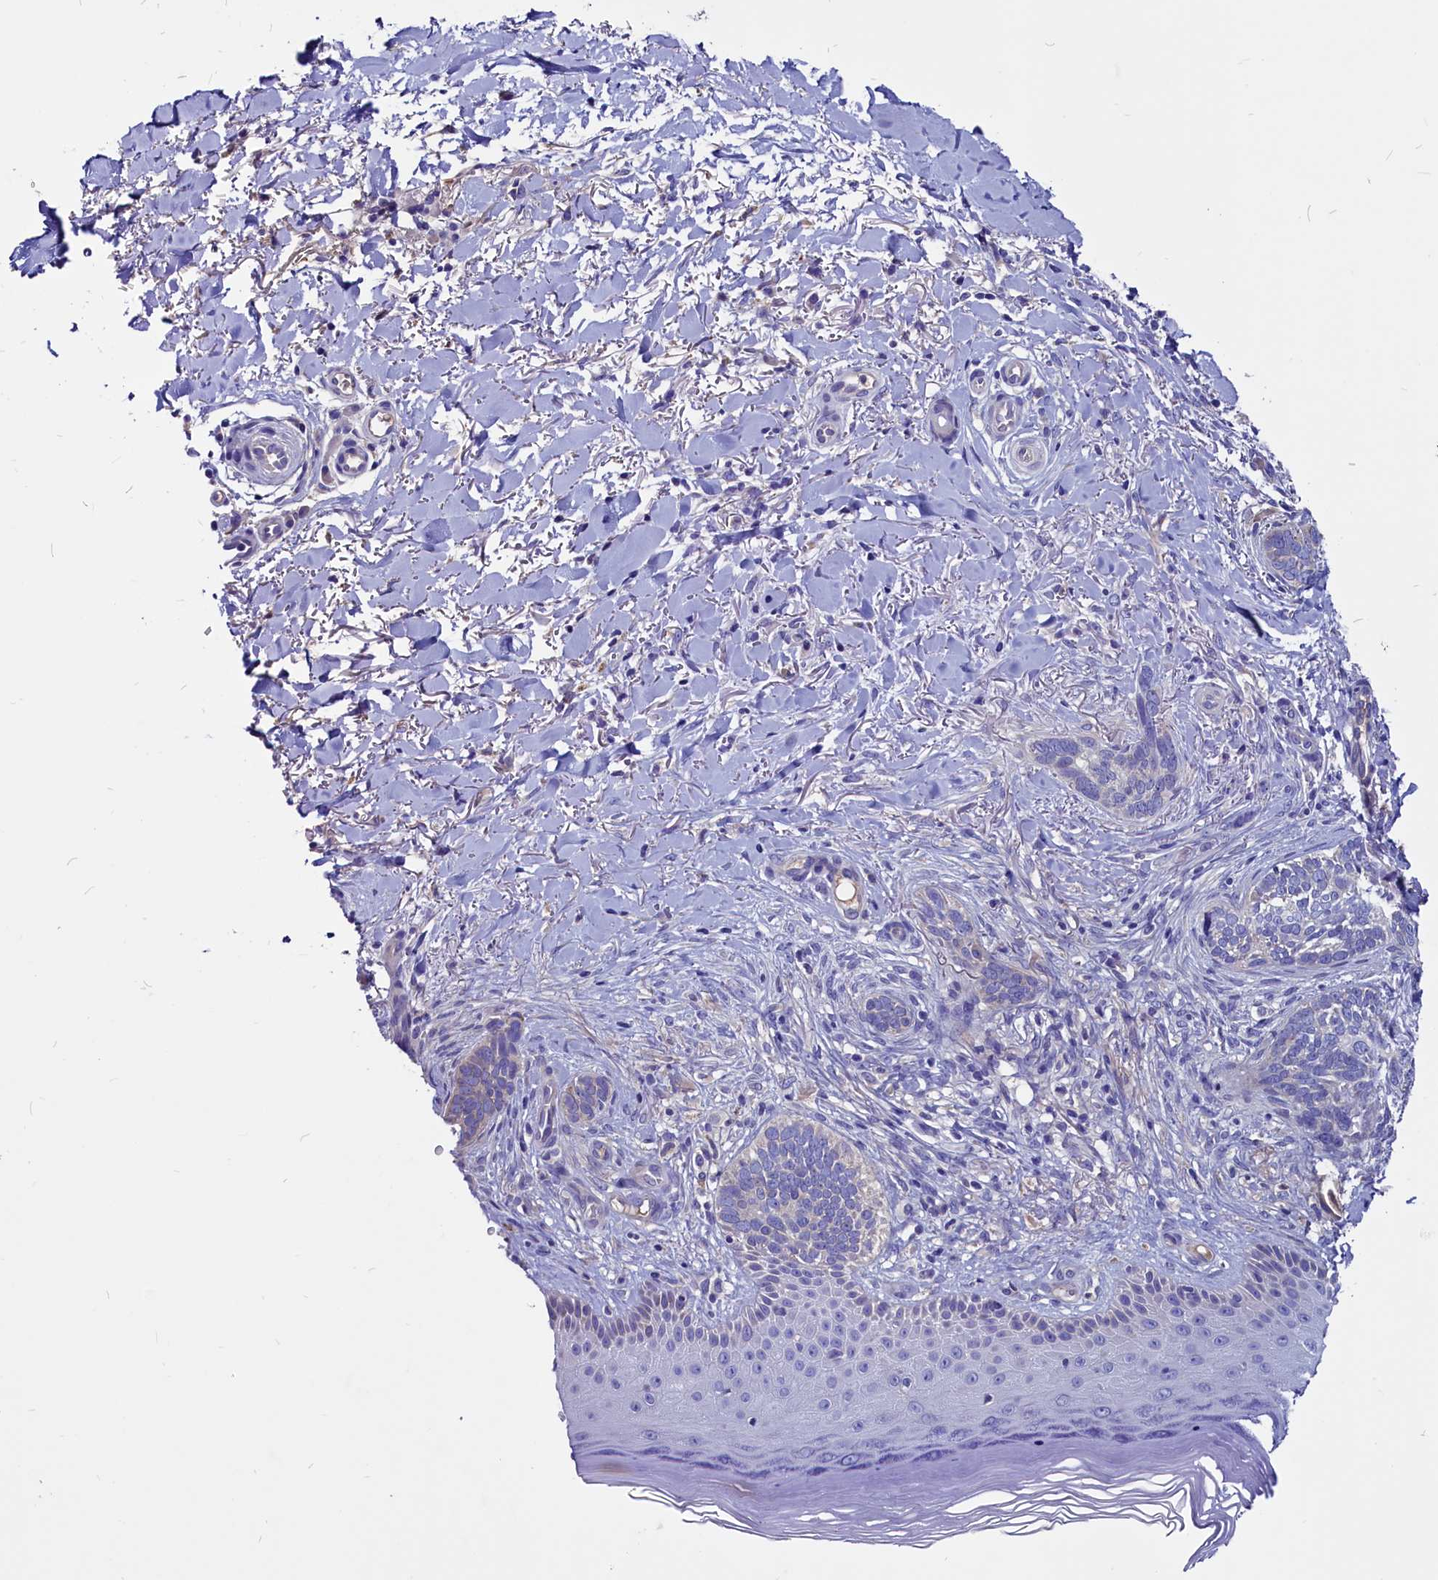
{"staining": {"intensity": "negative", "quantity": "none", "location": "none"}, "tissue": "skin cancer", "cell_type": "Tumor cells", "image_type": "cancer", "snomed": [{"axis": "morphology", "description": "Normal tissue, NOS"}, {"axis": "morphology", "description": "Basal cell carcinoma"}, {"axis": "topography", "description": "Skin"}], "caption": "Protein analysis of skin basal cell carcinoma displays no significant positivity in tumor cells. (DAB IHC with hematoxylin counter stain).", "gene": "CCBE1", "patient": {"sex": "female", "age": 67}}